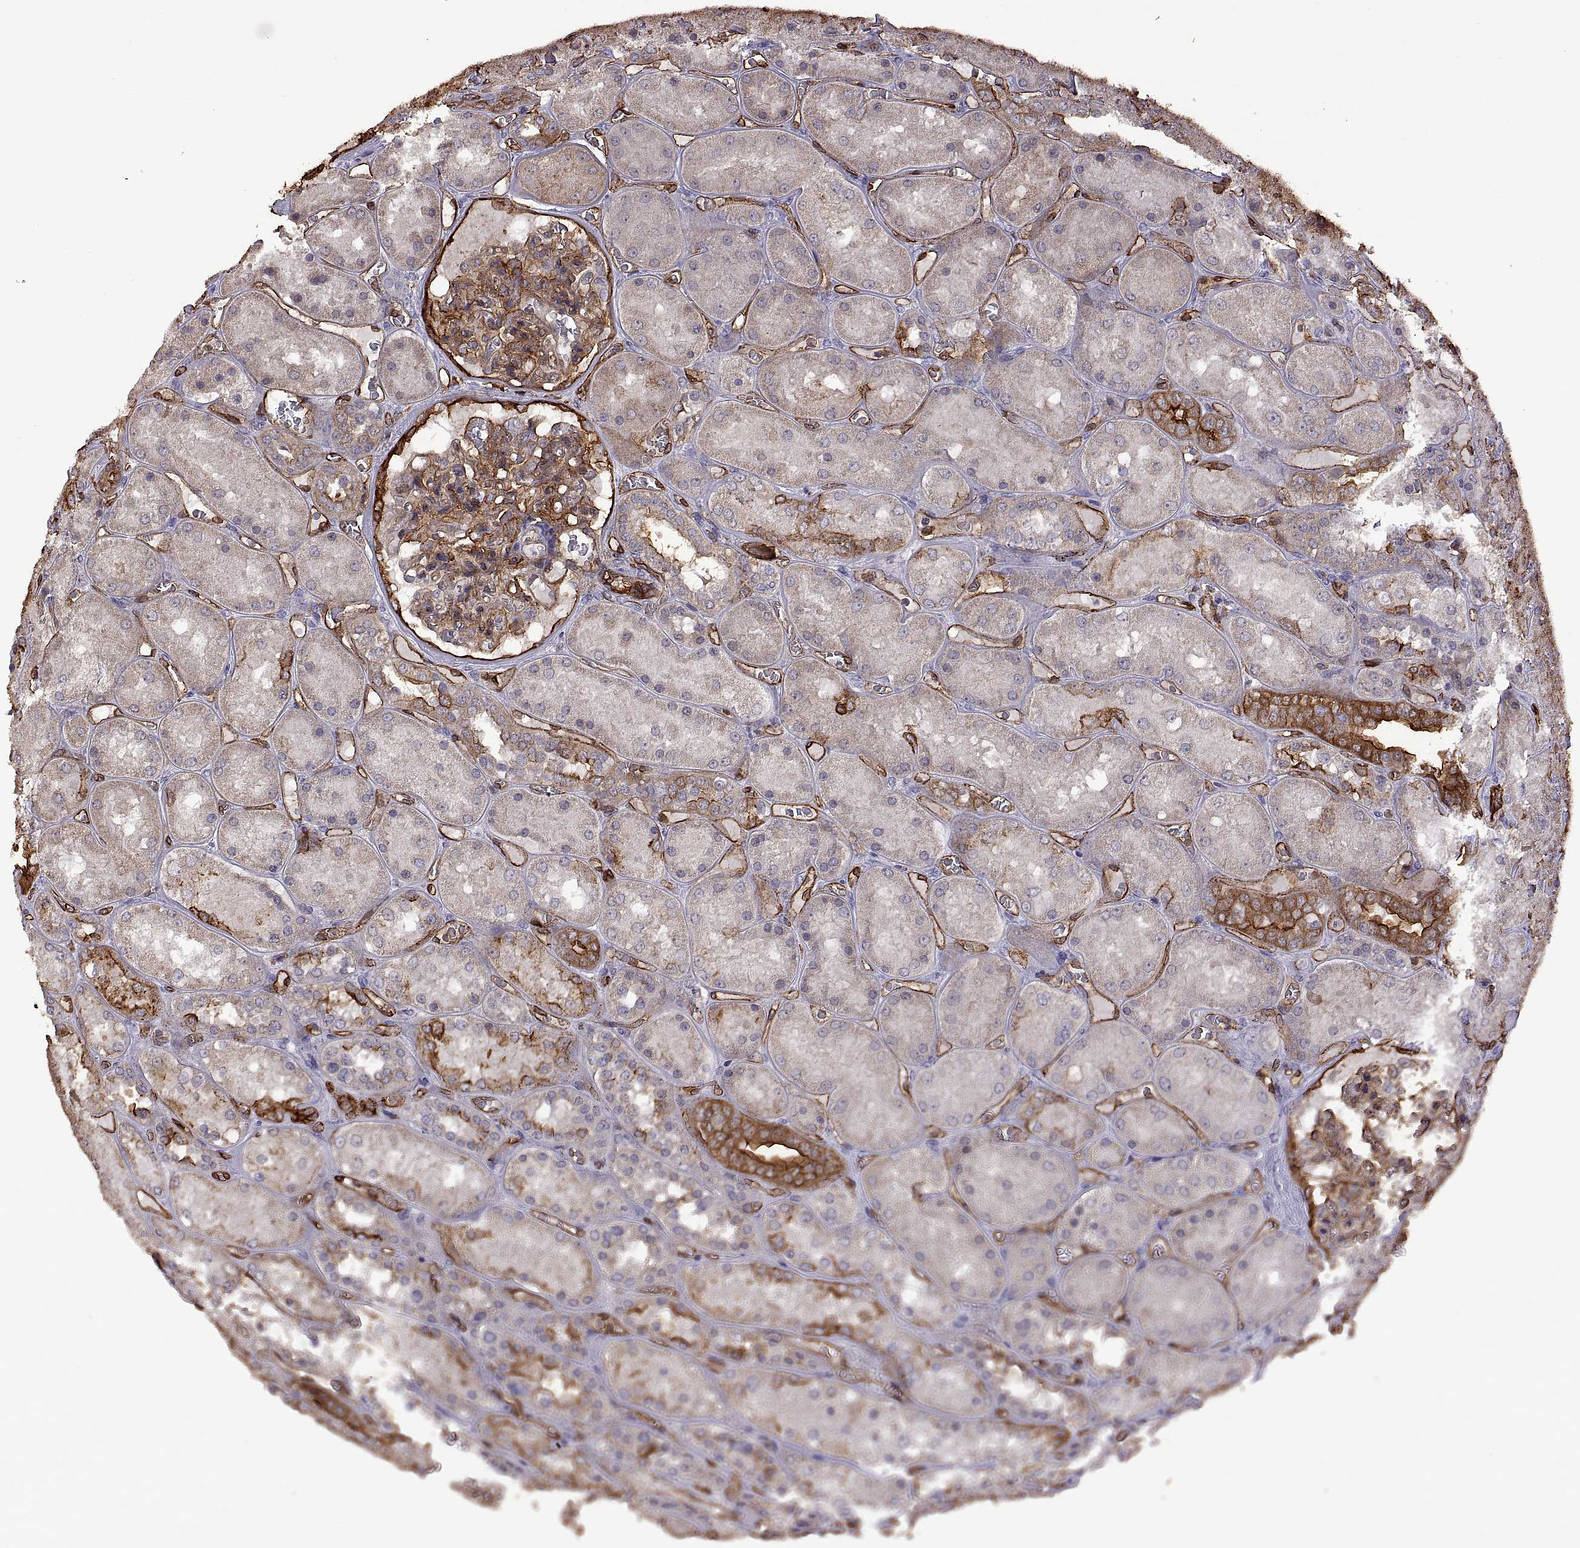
{"staining": {"intensity": "strong", "quantity": ">75%", "location": "cytoplasmic/membranous"}, "tissue": "kidney", "cell_type": "Cells in glomeruli", "image_type": "normal", "snomed": [{"axis": "morphology", "description": "Normal tissue, NOS"}, {"axis": "topography", "description": "Kidney"}], "caption": "Kidney stained for a protein reveals strong cytoplasmic/membranous positivity in cells in glomeruli. (IHC, brightfield microscopy, high magnification).", "gene": "S100A10", "patient": {"sex": "male", "age": 73}}